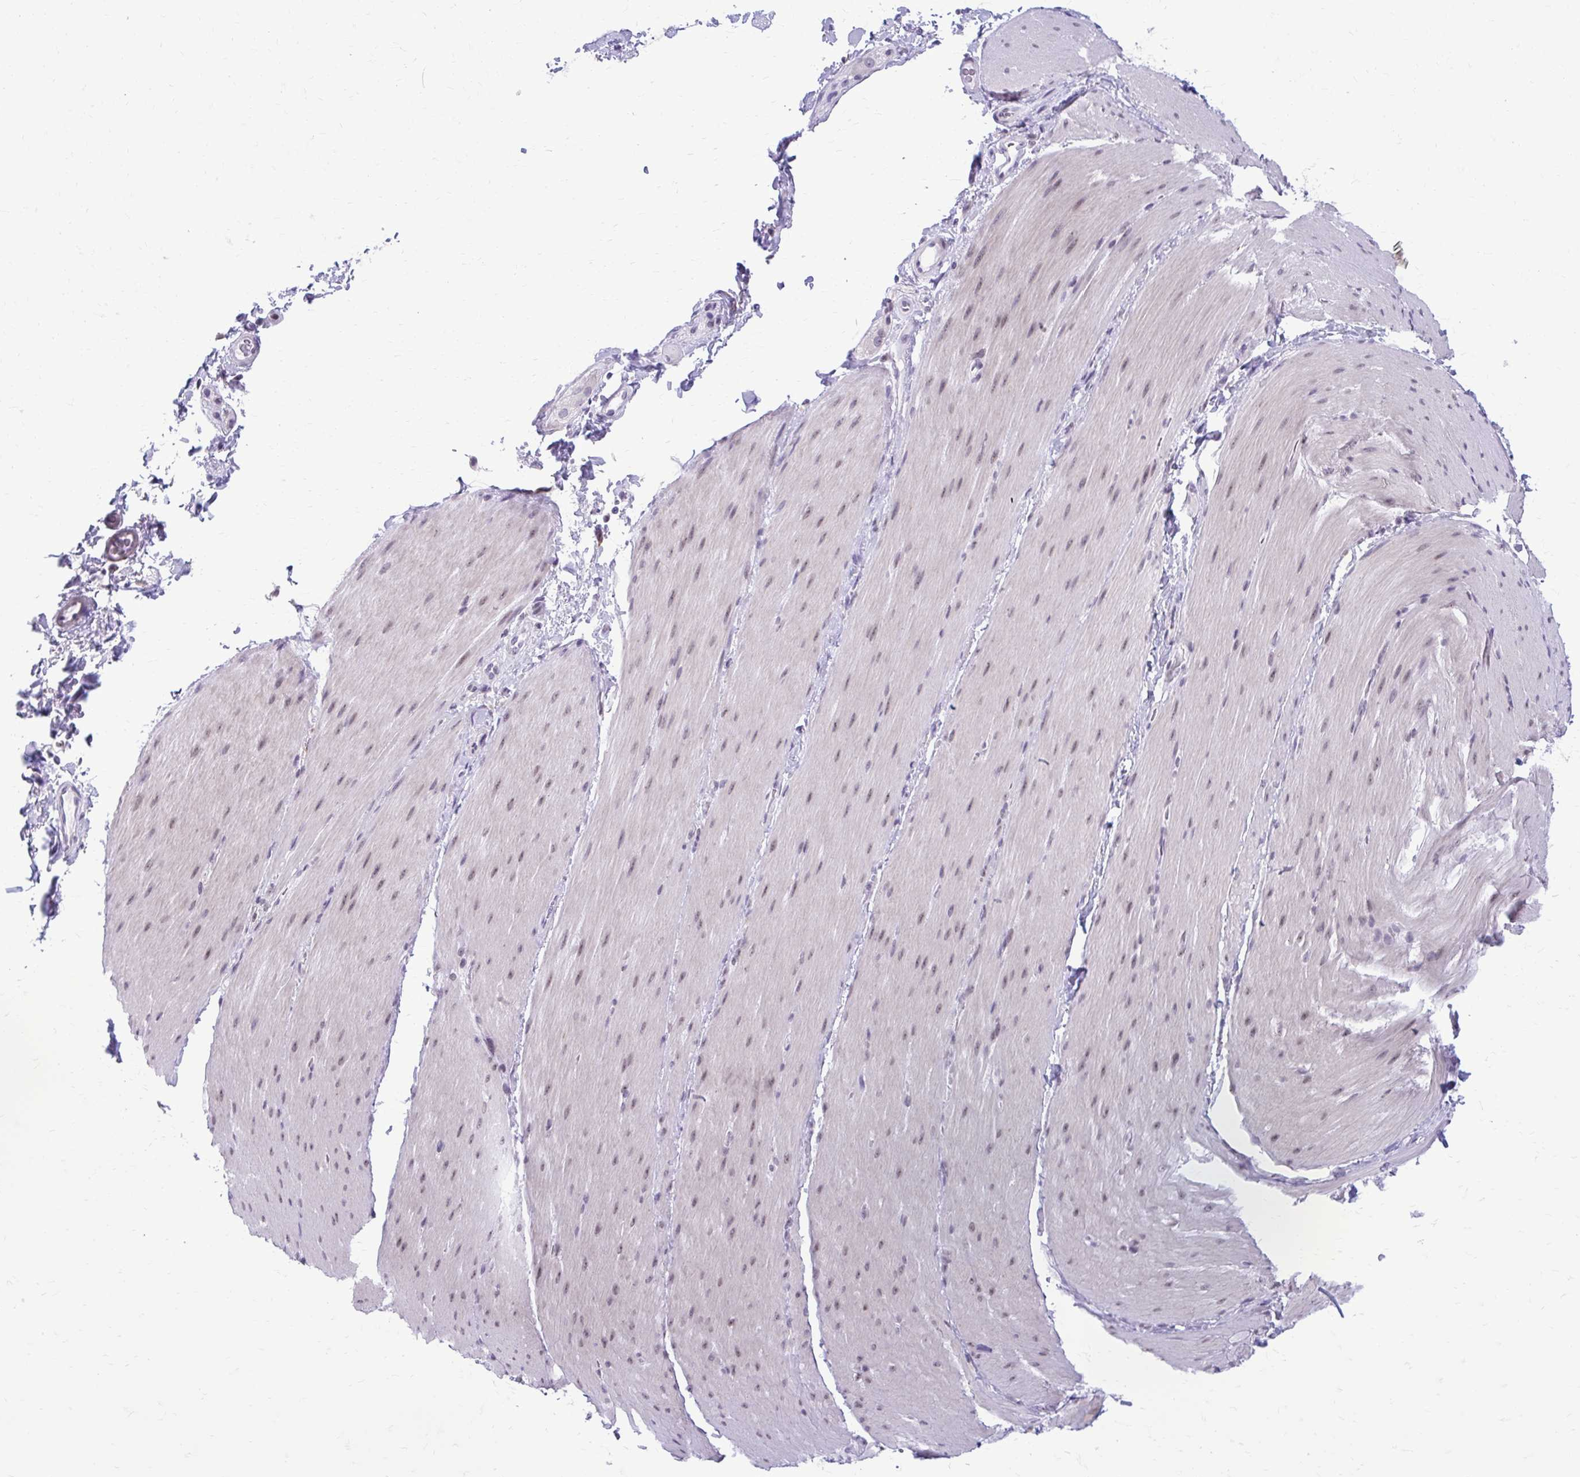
{"staining": {"intensity": "weak", "quantity": "25%-75%", "location": "nuclear"}, "tissue": "smooth muscle", "cell_type": "Smooth muscle cells", "image_type": "normal", "snomed": [{"axis": "morphology", "description": "Normal tissue, NOS"}, {"axis": "topography", "description": "Smooth muscle"}, {"axis": "topography", "description": "Colon"}], "caption": "The immunohistochemical stain highlights weak nuclear positivity in smooth muscle cells of unremarkable smooth muscle. The staining was performed using DAB (3,3'-diaminobenzidine) to visualize the protein expression in brown, while the nuclei were stained in blue with hematoxylin (Magnification: 20x).", "gene": "PROSER1", "patient": {"sex": "male", "age": 73}}